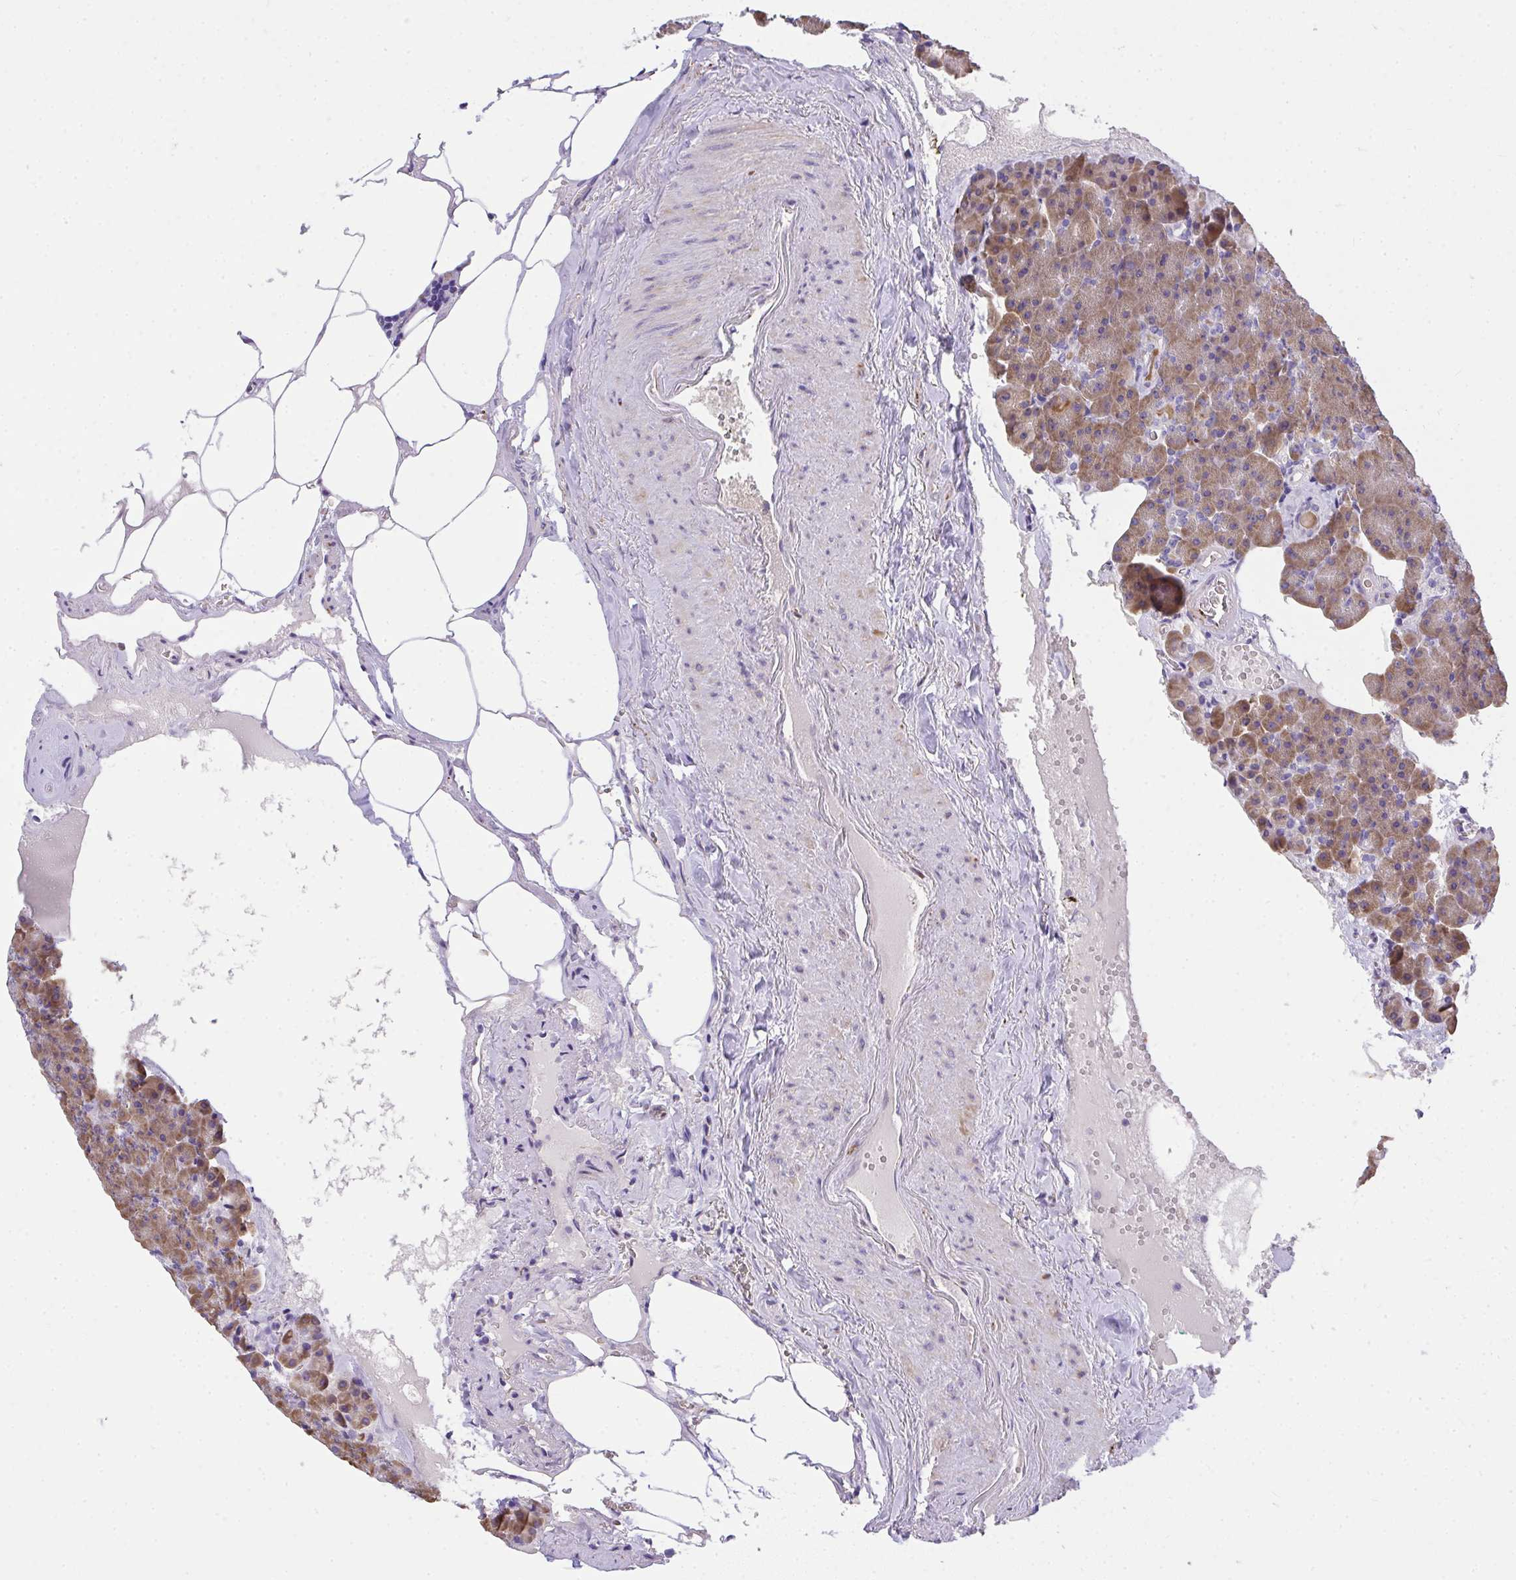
{"staining": {"intensity": "moderate", "quantity": ">75%", "location": "cytoplasmic/membranous"}, "tissue": "pancreas", "cell_type": "Exocrine glandular cells", "image_type": "normal", "snomed": [{"axis": "morphology", "description": "Normal tissue, NOS"}, {"axis": "topography", "description": "Pancreas"}], "caption": "This micrograph demonstrates immunohistochemistry (IHC) staining of normal human pancreas, with medium moderate cytoplasmic/membranous staining in approximately >75% of exocrine glandular cells.", "gene": "ADRA2C", "patient": {"sex": "female", "age": 74}}